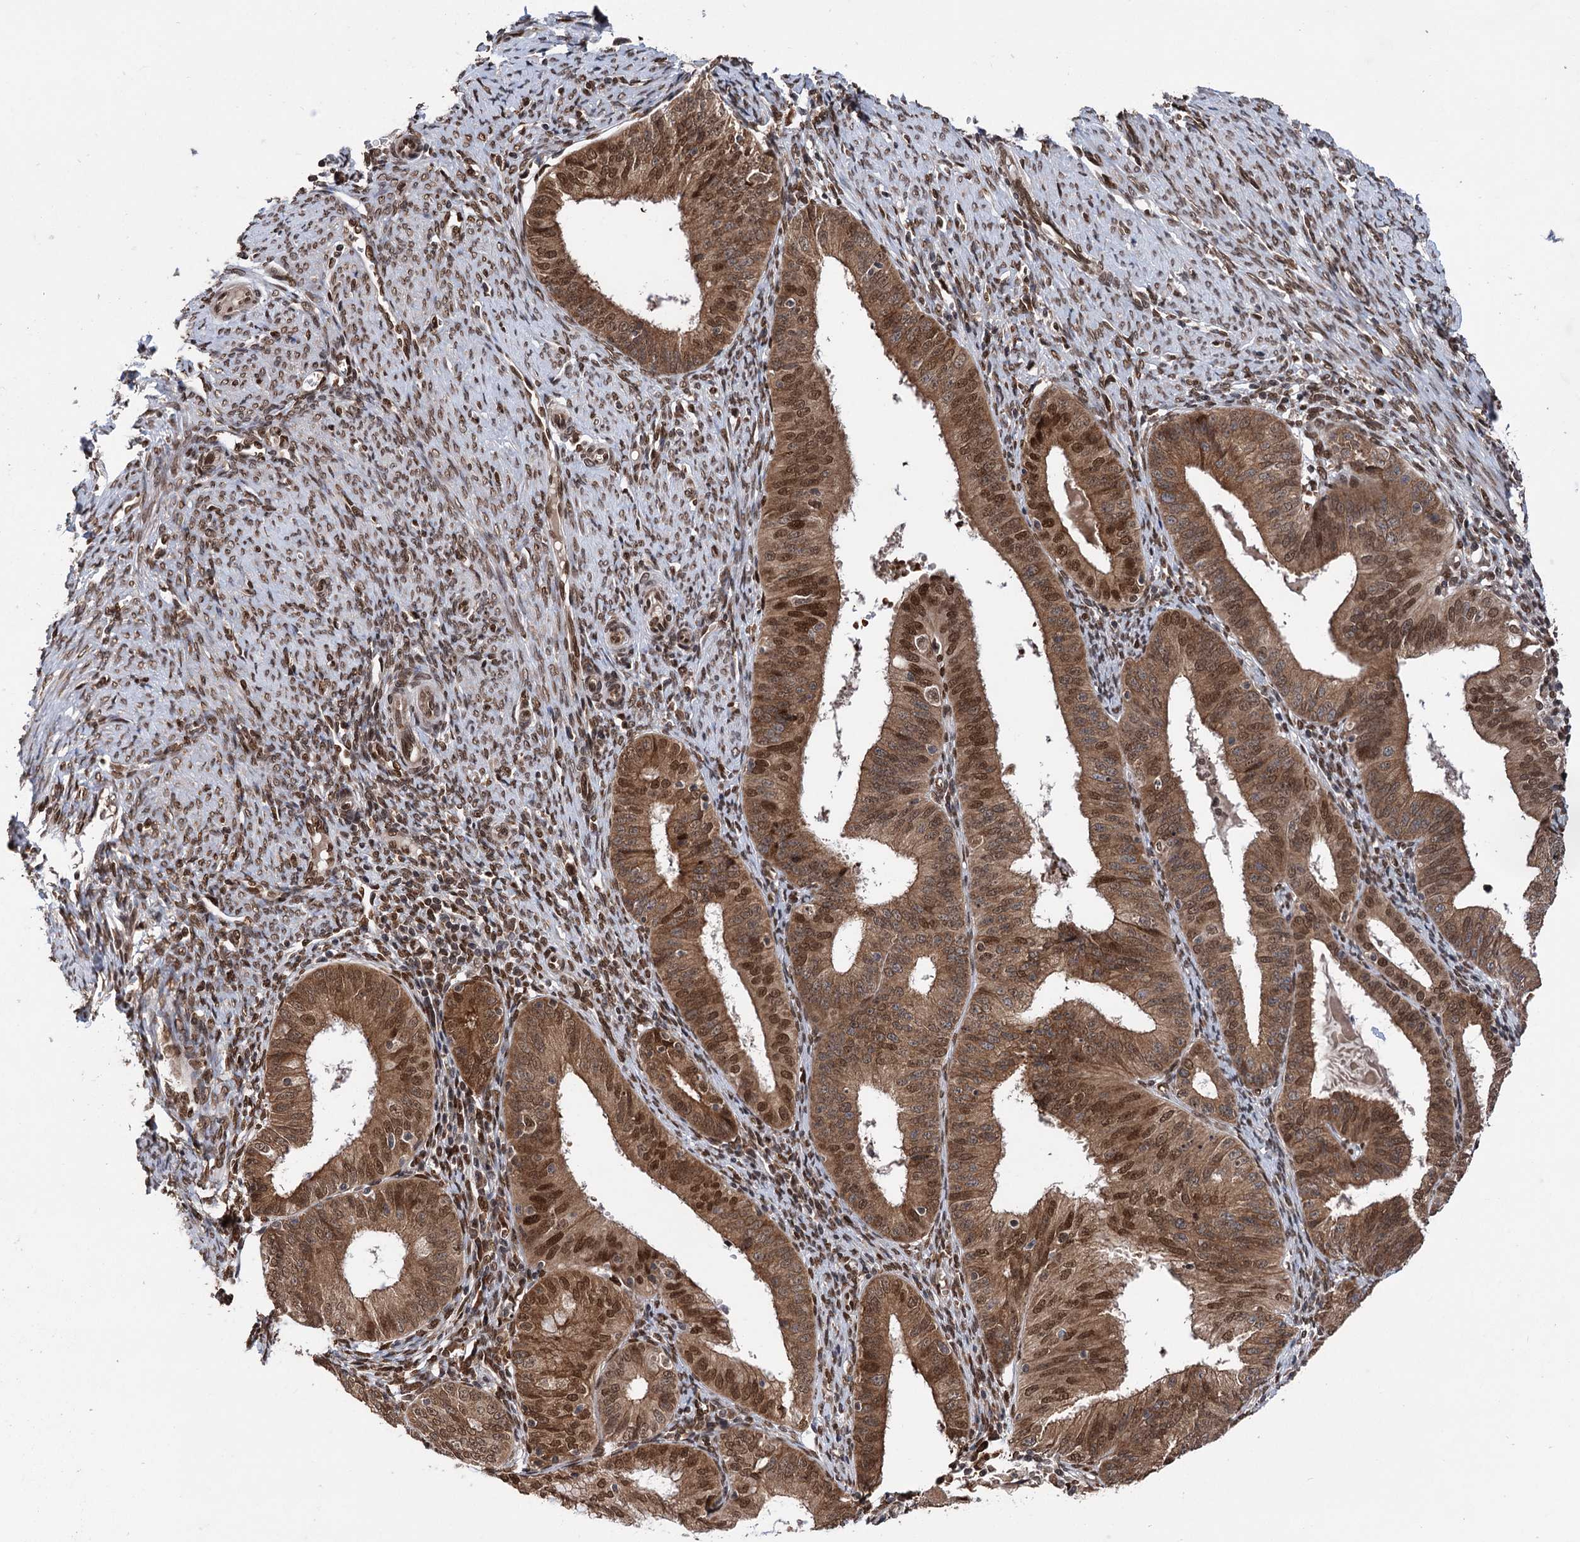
{"staining": {"intensity": "moderate", "quantity": ">75%", "location": "cytoplasmic/membranous,nuclear"}, "tissue": "endometrial cancer", "cell_type": "Tumor cells", "image_type": "cancer", "snomed": [{"axis": "morphology", "description": "Adenocarcinoma, NOS"}, {"axis": "topography", "description": "Endometrium"}], "caption": "Immunohistochemical staining of human endometrial cancer (adenocarcinoma) shows medium levels of moderate cytoplasmic/membranous and nuclear protein staining in approximately >75% of tumor cells.", "gene": "MESD", "patient": {"sex": "female", "age": 51}}